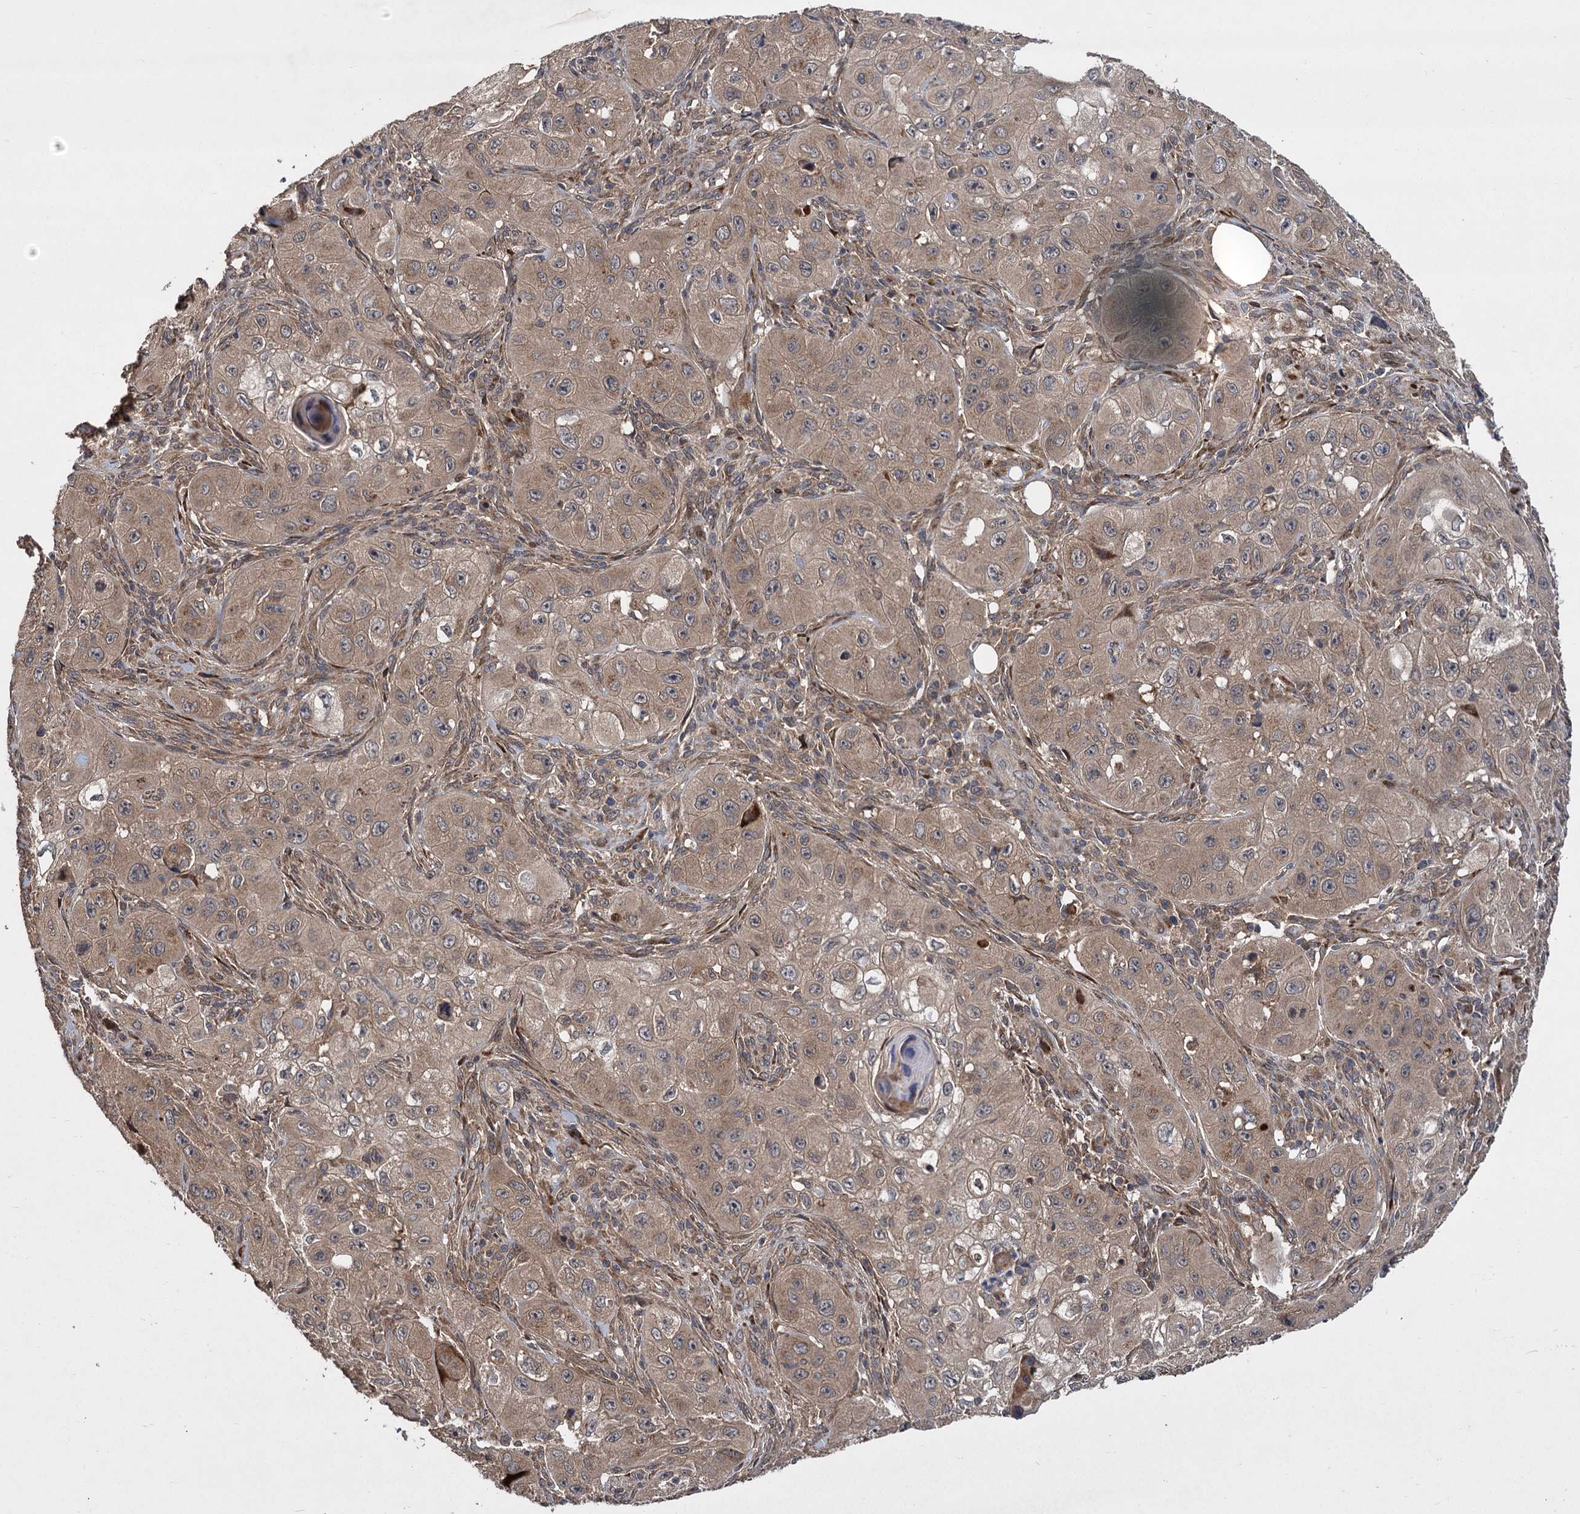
{"staining": {"intensity": "weak", "quantity": ">75%", "location": "cytoplasmic/membranous"}, "tissue": "skin cancer", "cell_type": "Tumor cells", "image_type": "cancer", "snomed": [{"axis": "morphology", "description": "Squamous cell carcinoma, NOS"}, {"axis": "topography", "description": "Skin"}, {"axis": "topography", "description": "Subcutis"}], "caption": "About >75% of tumor cells in skin cancer (squamous cell carcinoma) exhibit weak cytoplasmic/membranous protein positivity as visualized by brown immunohistochemical staining.", "gene": "INPPL1", "patient": {"sex": "male", "age": 73}}